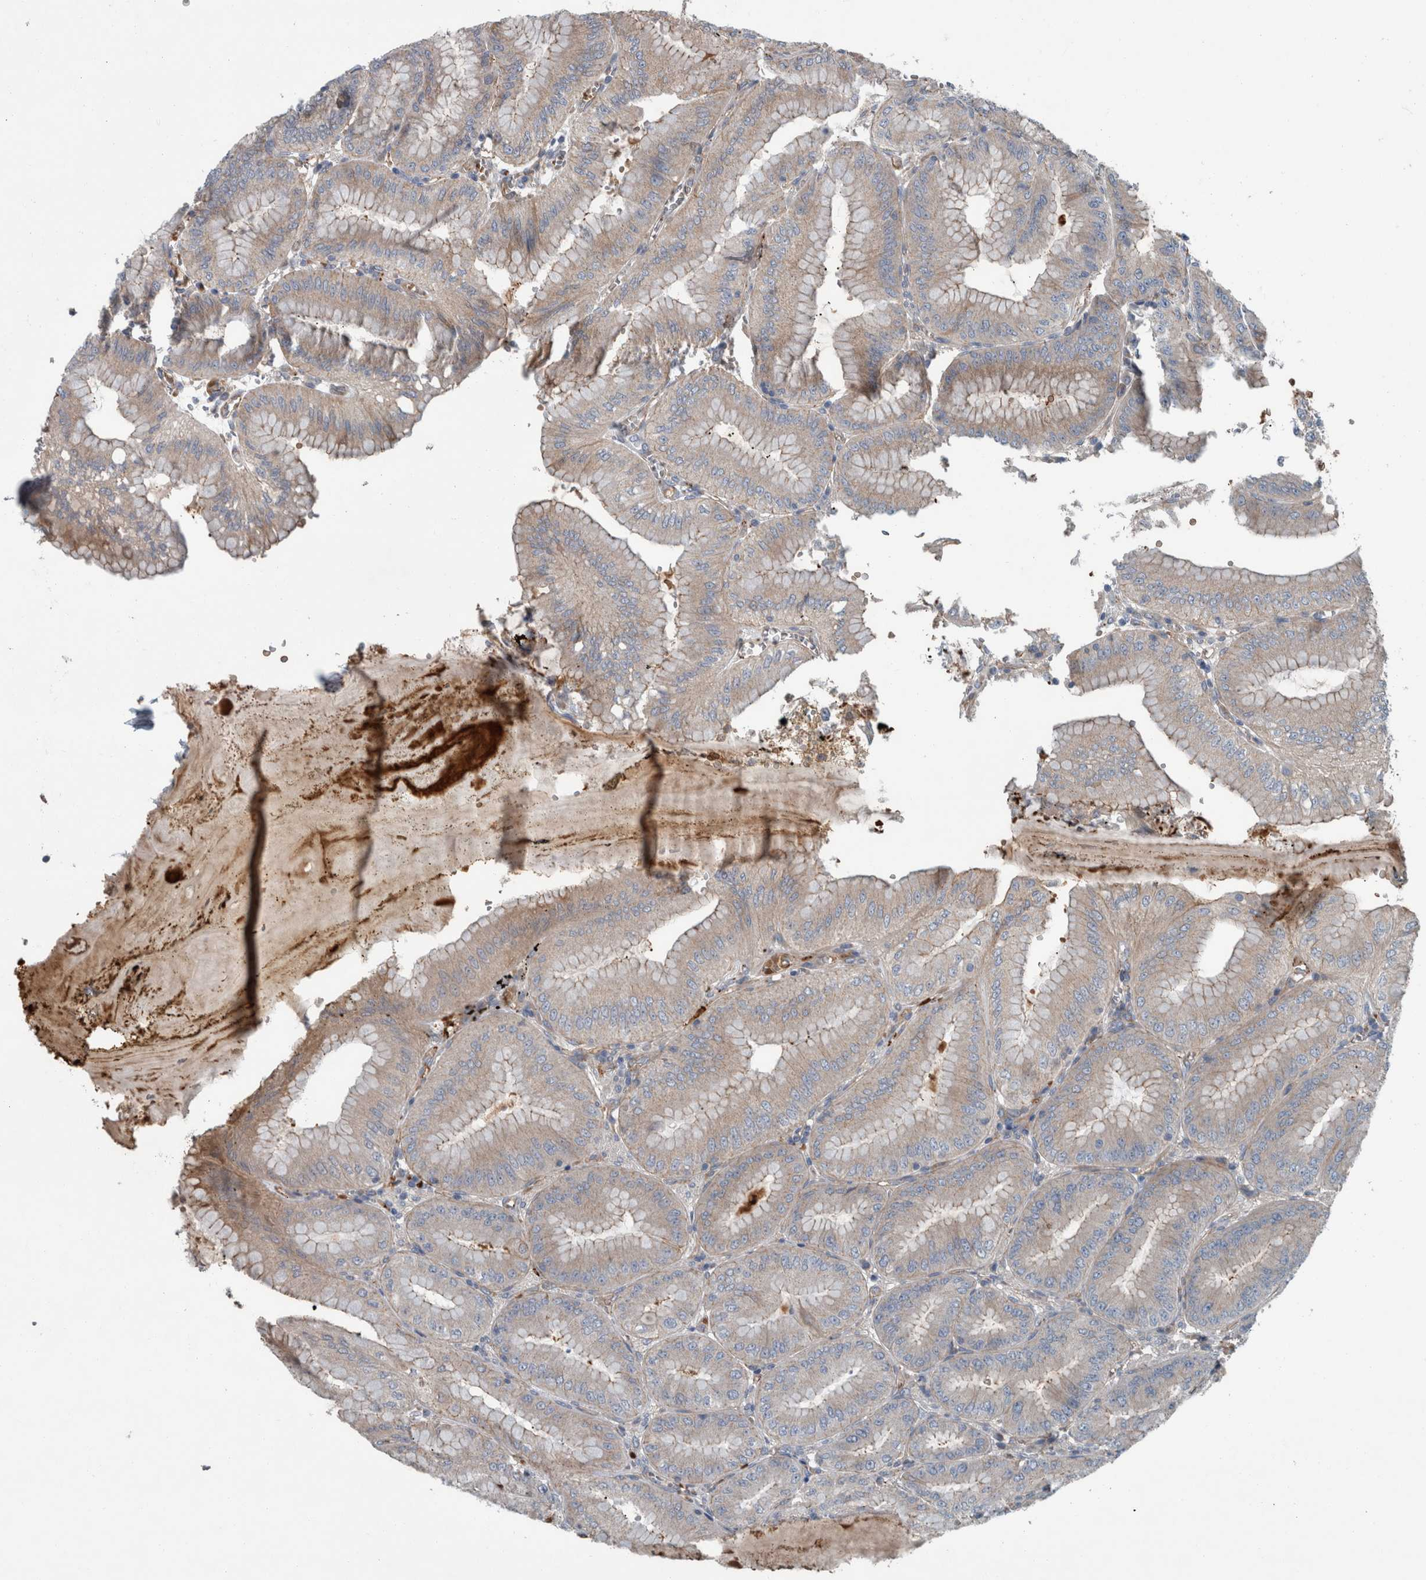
{"staining": {"intensity": "moderate", "quantity": ">75%", "location": "cytoplasmic/membranous"}, "tissue": "stomach", "cell_type": "Glandular cells", "image_type": "normal", "snomed": [{"axis": "morphology", "description": "Normal tissue, NOS"}, {"axis": "topography", "description": "Stomach, lower"}], "caption": "A high-resolution image shows immunohistochemistry (IHC) staining of normal stomach, which displays moderate cytoplasmic/membranous positivity in about >75% of glandular cells. Using DAB (brown) and hematoxylin (blue) stains, captured at high magnification using brightfield microscopy.", "gene": "GLT8D2", "patient": {"sex": "male", "age": 71}}